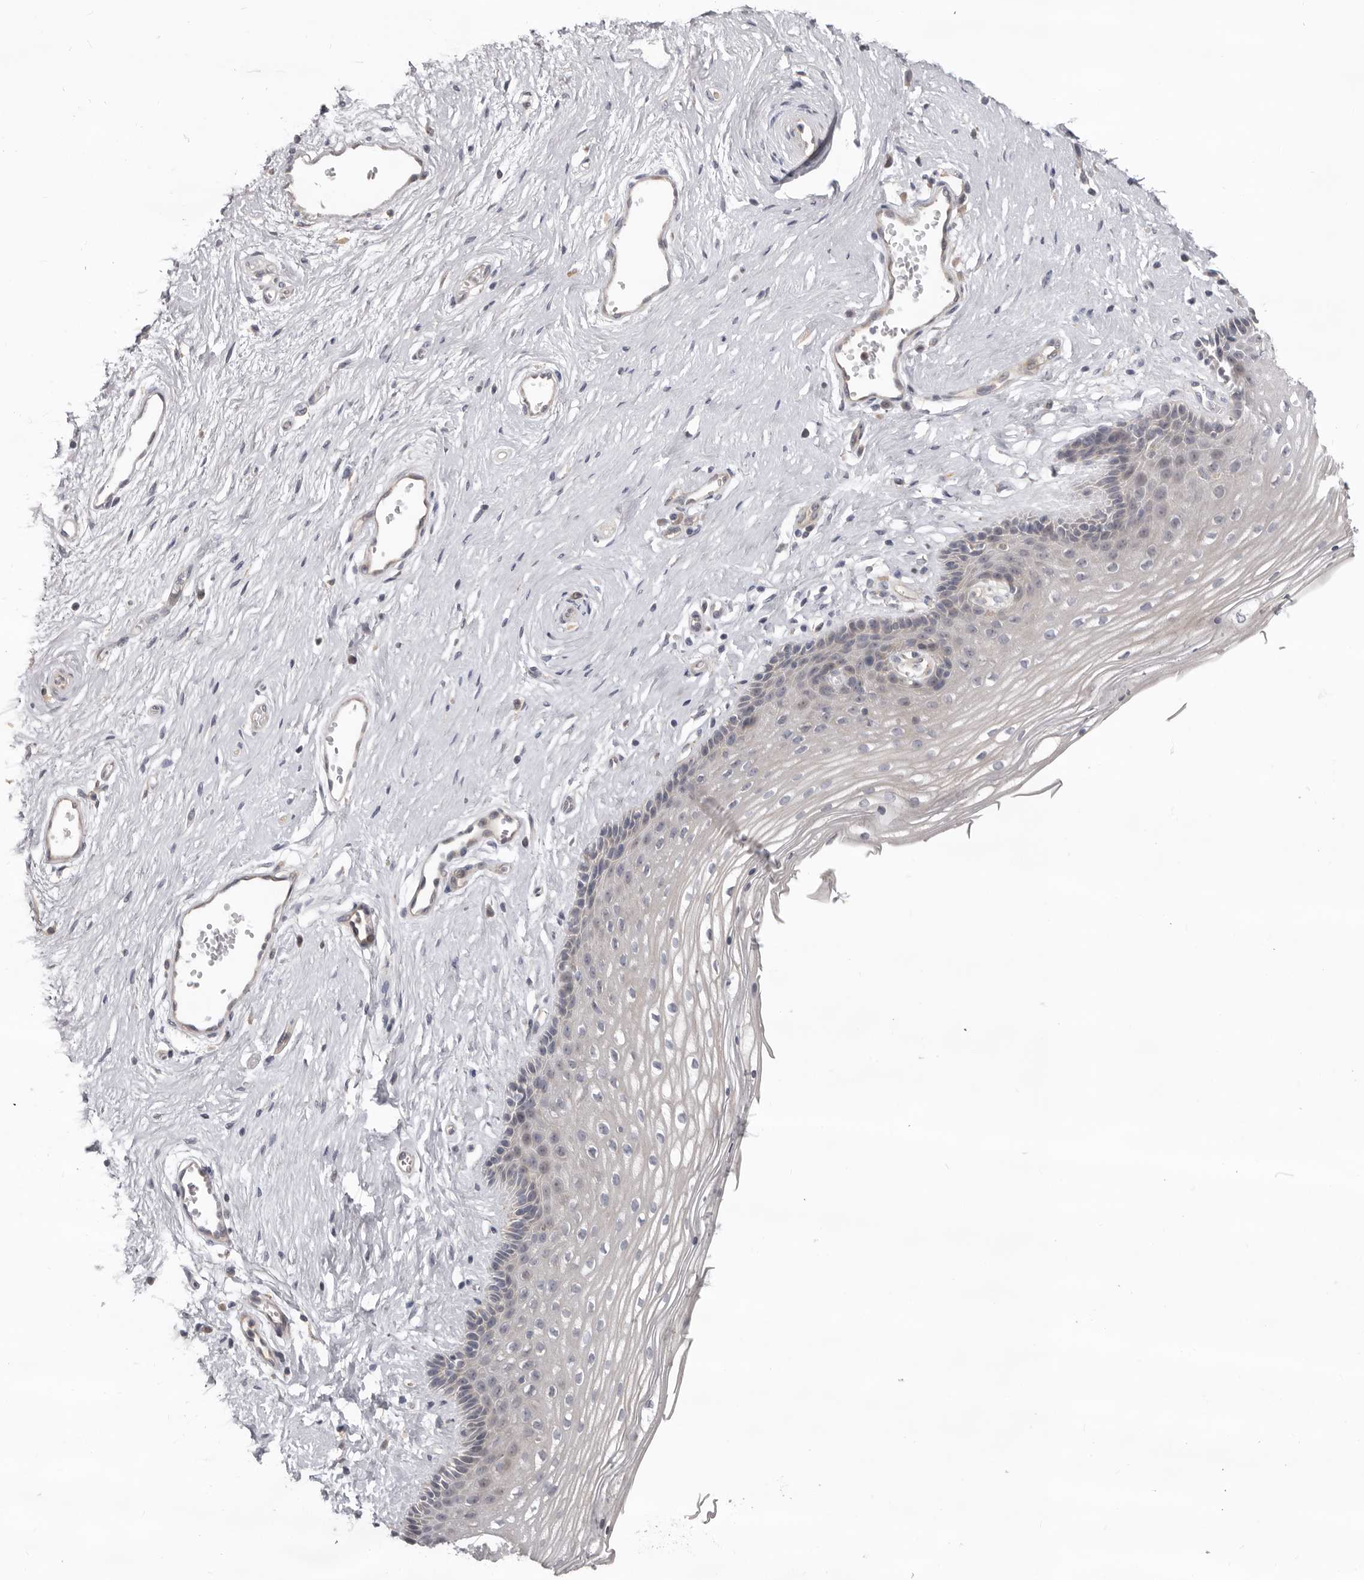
{"staining": {"intensity": "negative", "quantity": "none", "location": "none"}, "tissue": "vagina", "cell_type": "Squamous epithelial cells", "image_type": "normal", "snomed": [{"axis": "morphology", "description": "Normal tissue, NOS"}, {"axis": "topography", "description": "Vagina"}], "caption": "A high-resolution photomicrograph shows immunohistochemistry (IHC) staining of benign vagina, which reveals no significant expression in squamous epithelial cells.", "gene": "HINT3", "patient": {"sex": "female", "age": 46}}